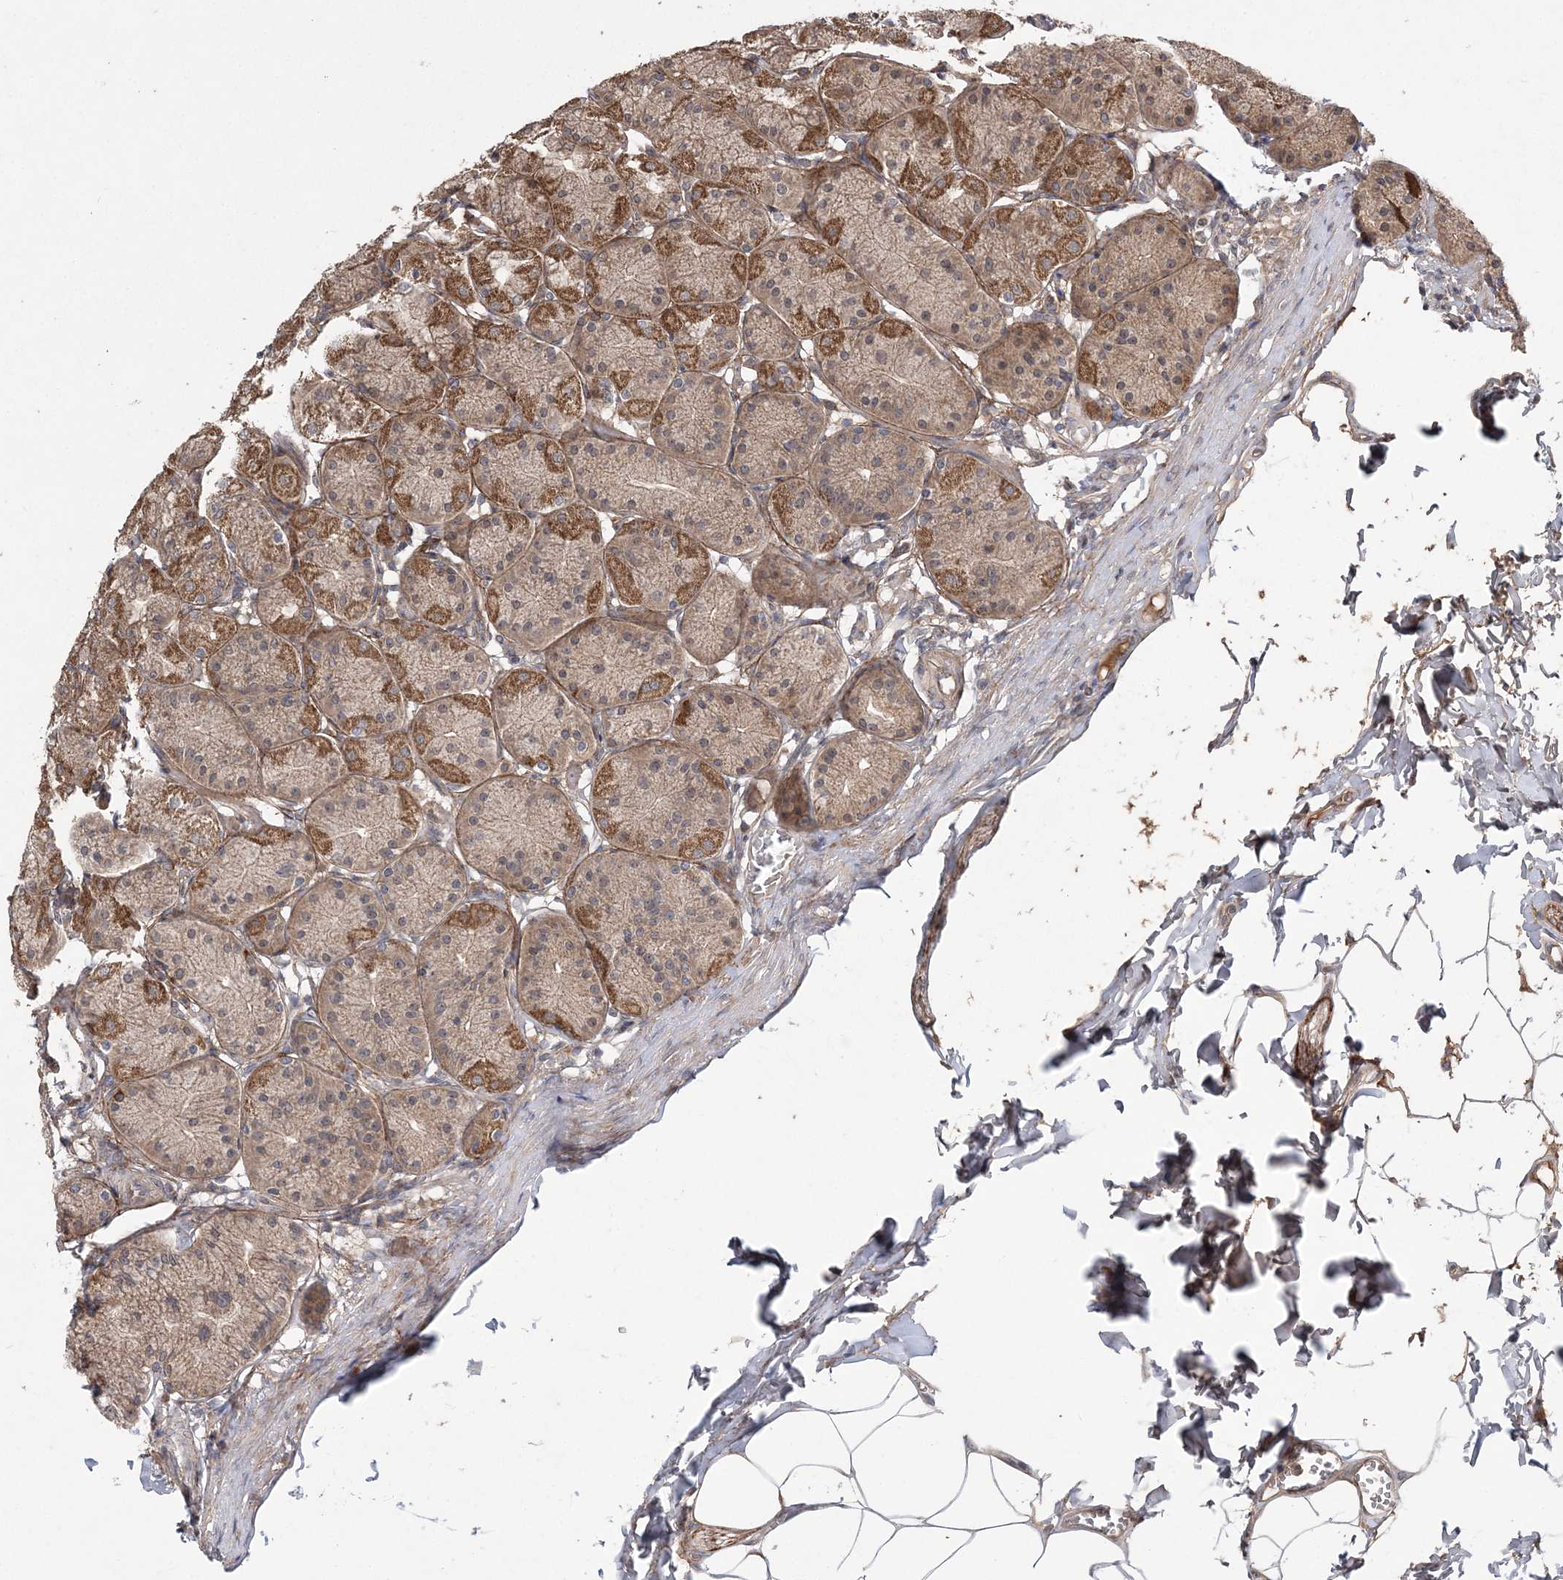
{"staining": {"intensity": "strong", "quantity": "25%-75%", "location": "cytoplasmic/membranous"}, "tissue": "stomach", "cell_type": "Glandular cells", "image_type": "normal", "snomed": [{"axis": "morphology", "description": "Normal tissue, NOS"}, {"axis": "topography", "description": "Stomach"}], "caption": "Brown immunohistochemical staining in unremarkable human stomach displays strong cytoplasmic/membranous positivity in about 25%-75% of glandular cells.", "gene": "HMGCS1", "patient": {"sex": "male", "age": 42}}